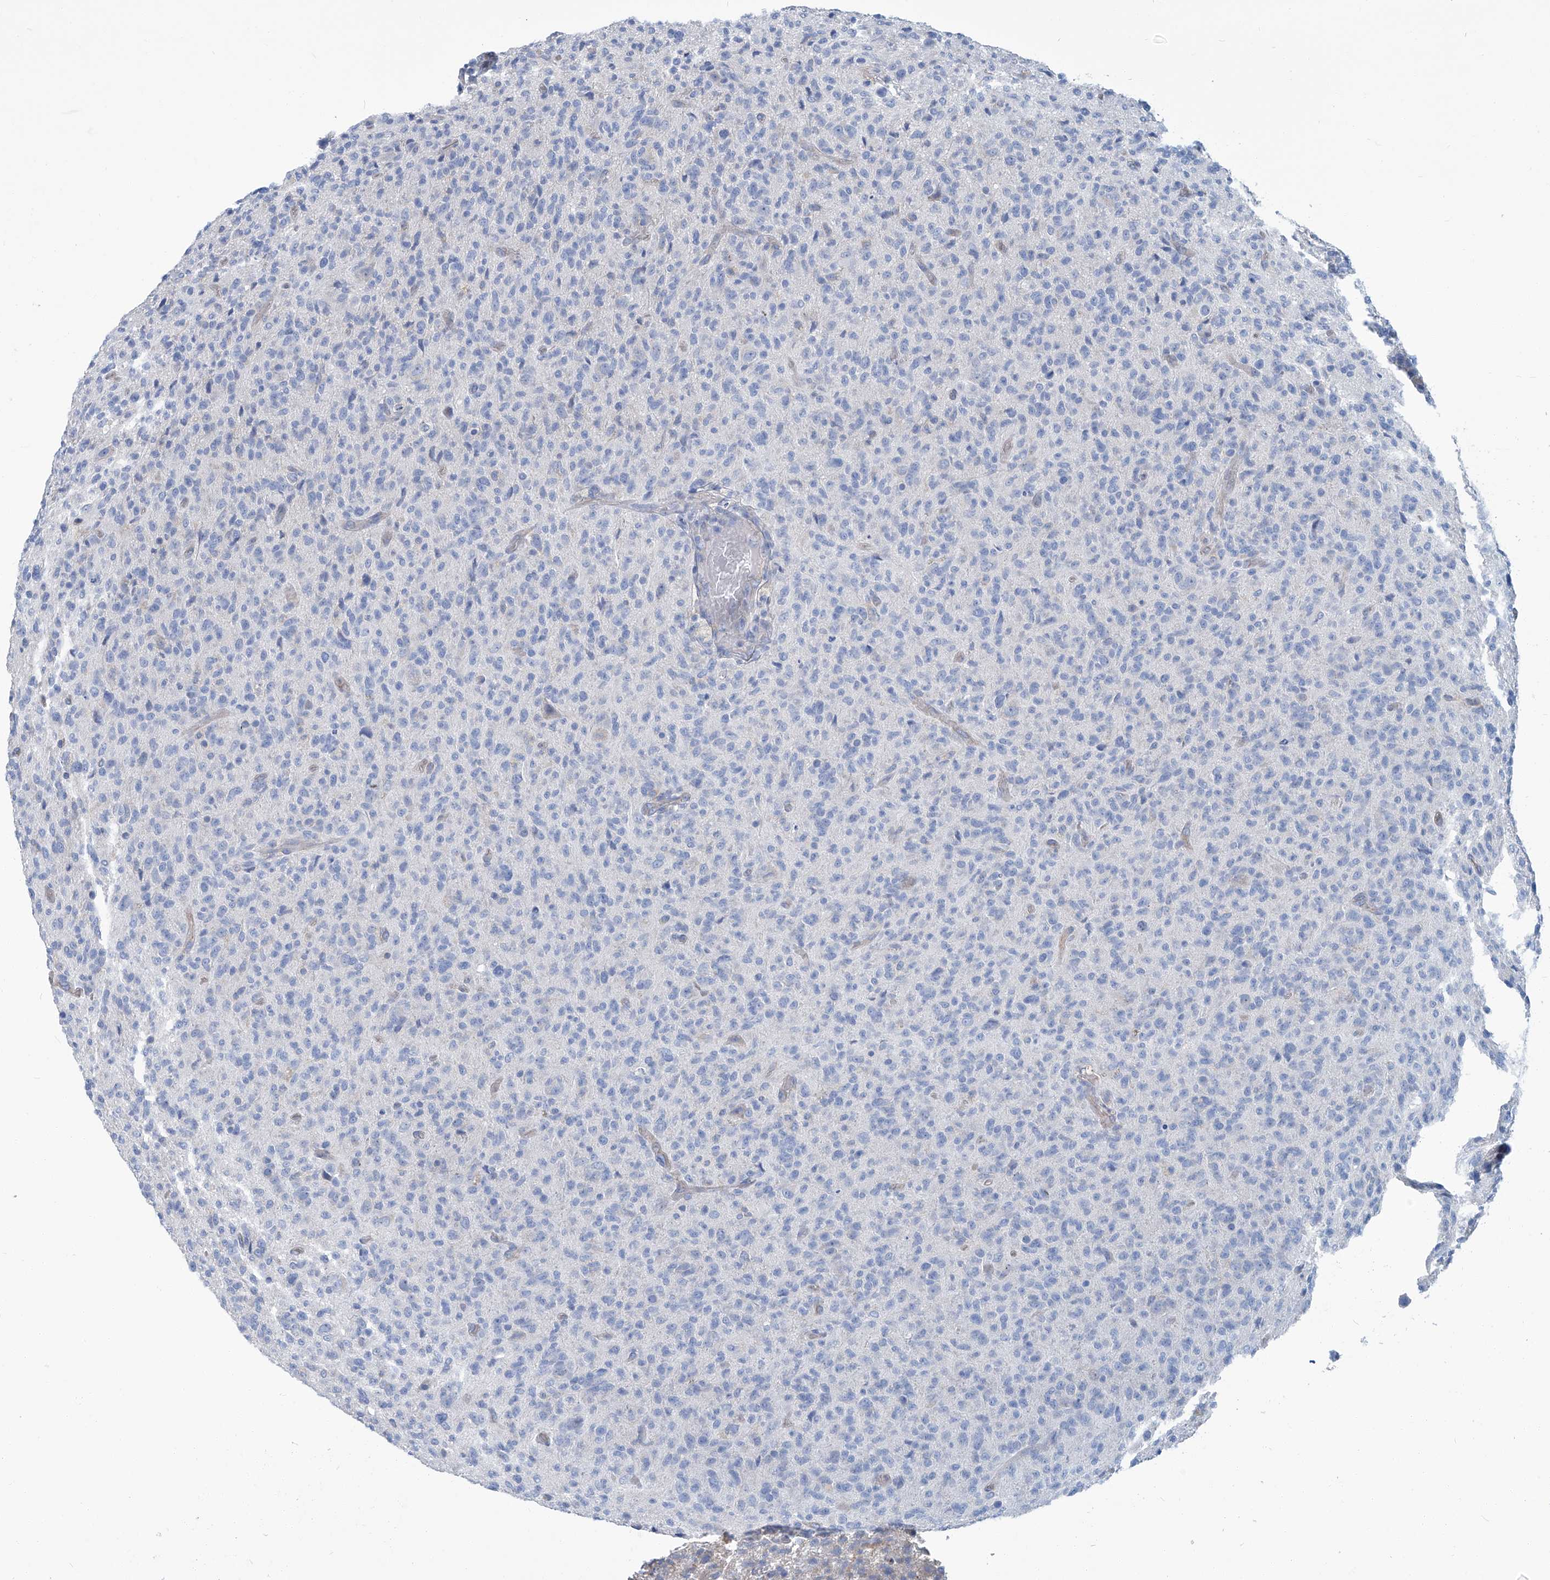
{"staining": {"intensity": "negative", "quantity": "none", "location": "none"}, "tissue": "glioma", "cell_type": "Tumor cells", "image_type": "cancer", "snomed": [{"axis": "morphology", "description": "Glioma, malignant, High grade"}, {"axis": "topography", "description": "Brain"}], "caption": "The micrograph exhibits no staining of tumor cells in glioma.", "gene": "PFKL", "patient": {"sex": "female", "age": 57}}